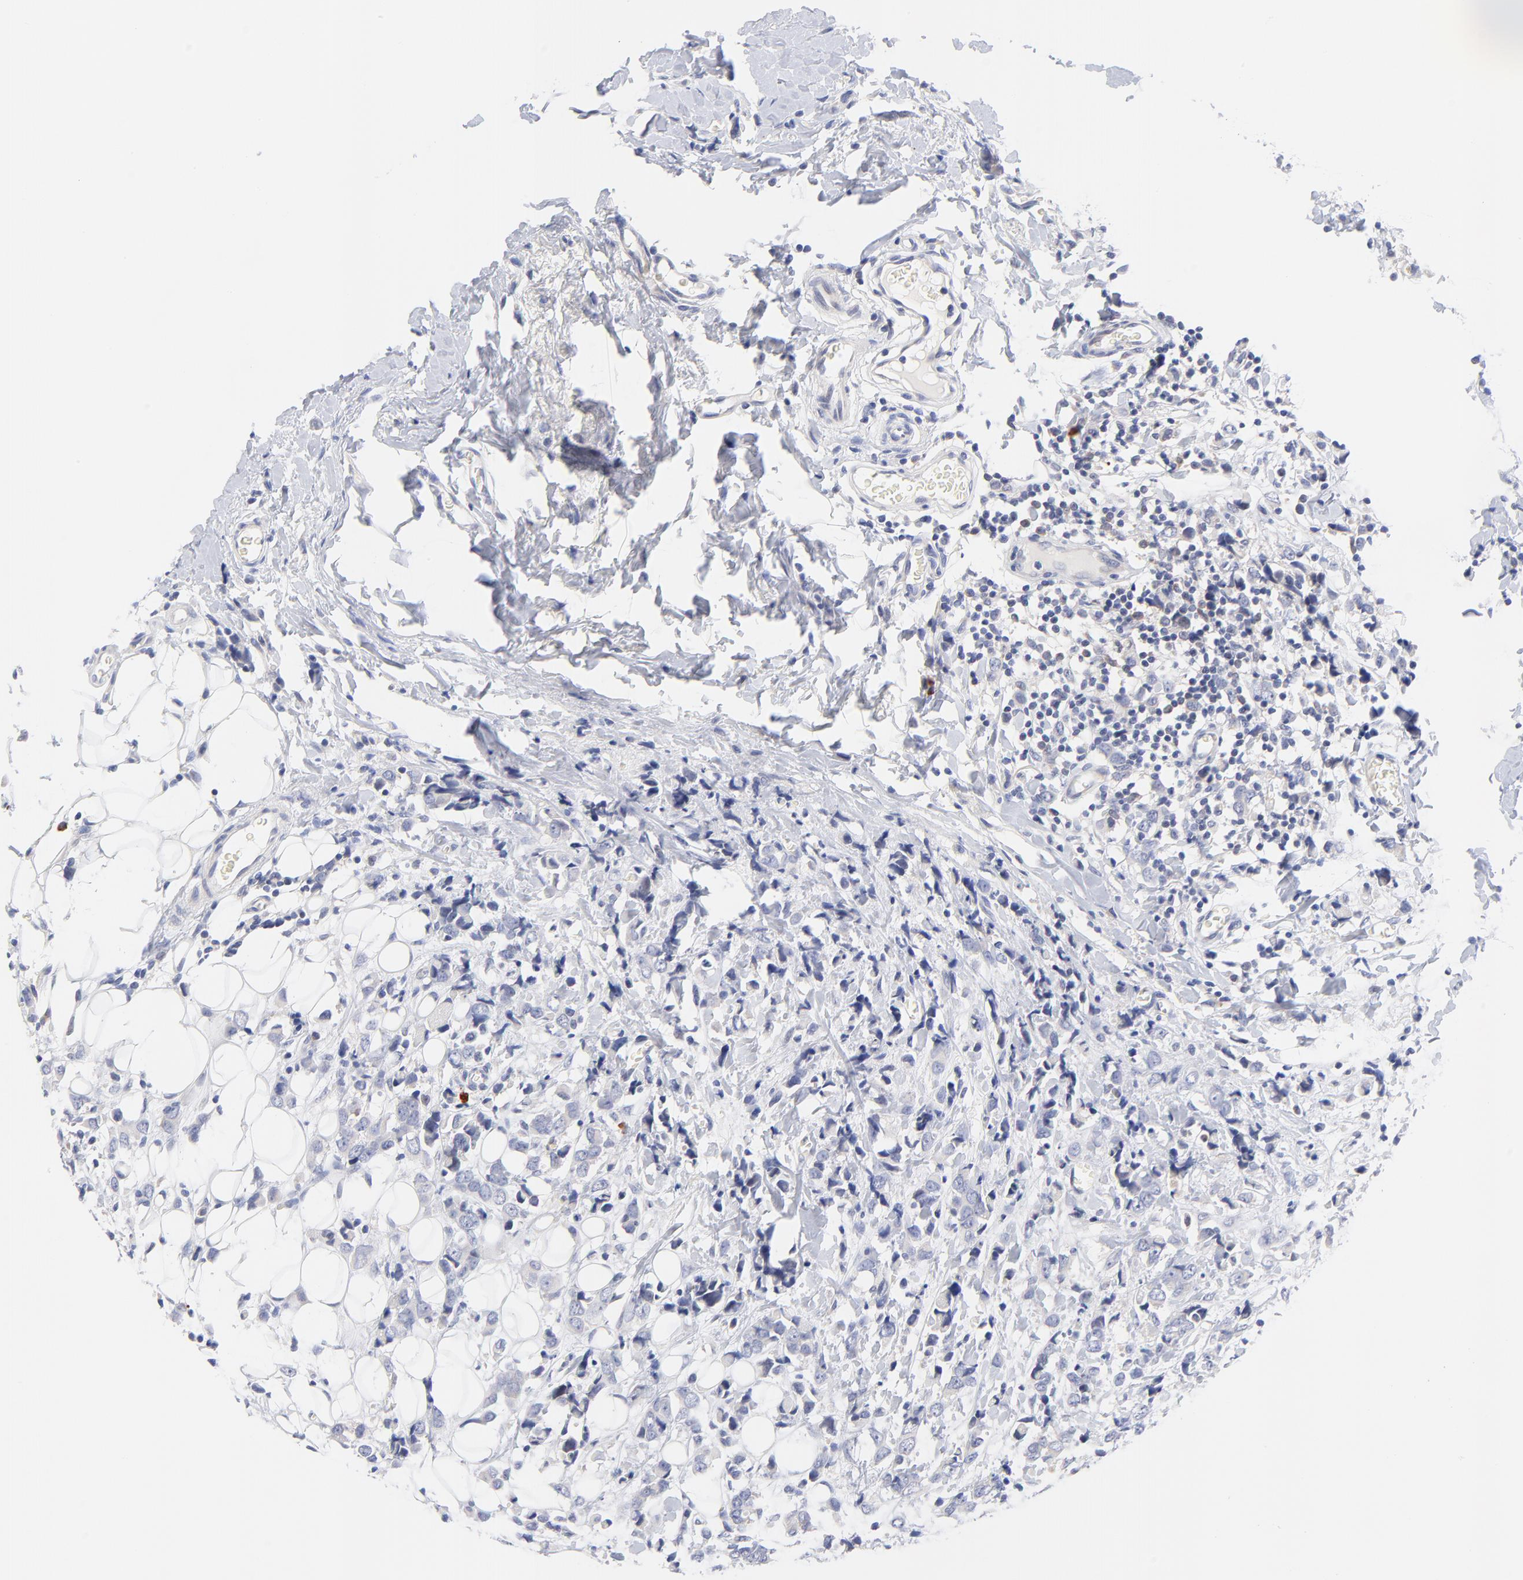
{"staining": {"intensity": "negative", "quantity": "none", "location": "none"}, "tissue": "breast cancer", "cell_type": "Tumor cells", "image_type": "cancer", "snomed": [{"axis": "morphology", "description": "Lobular carcinoma"}, {"axis": "topography", "description": "Breast"}], "caption": "This is a photomicrograph of immunohistochemistry (IHC) staining of breast cancer, which shows no positivity in tumor cells.", "gene": "AFF2", "patient": {"sex": "female", "age": 57}}